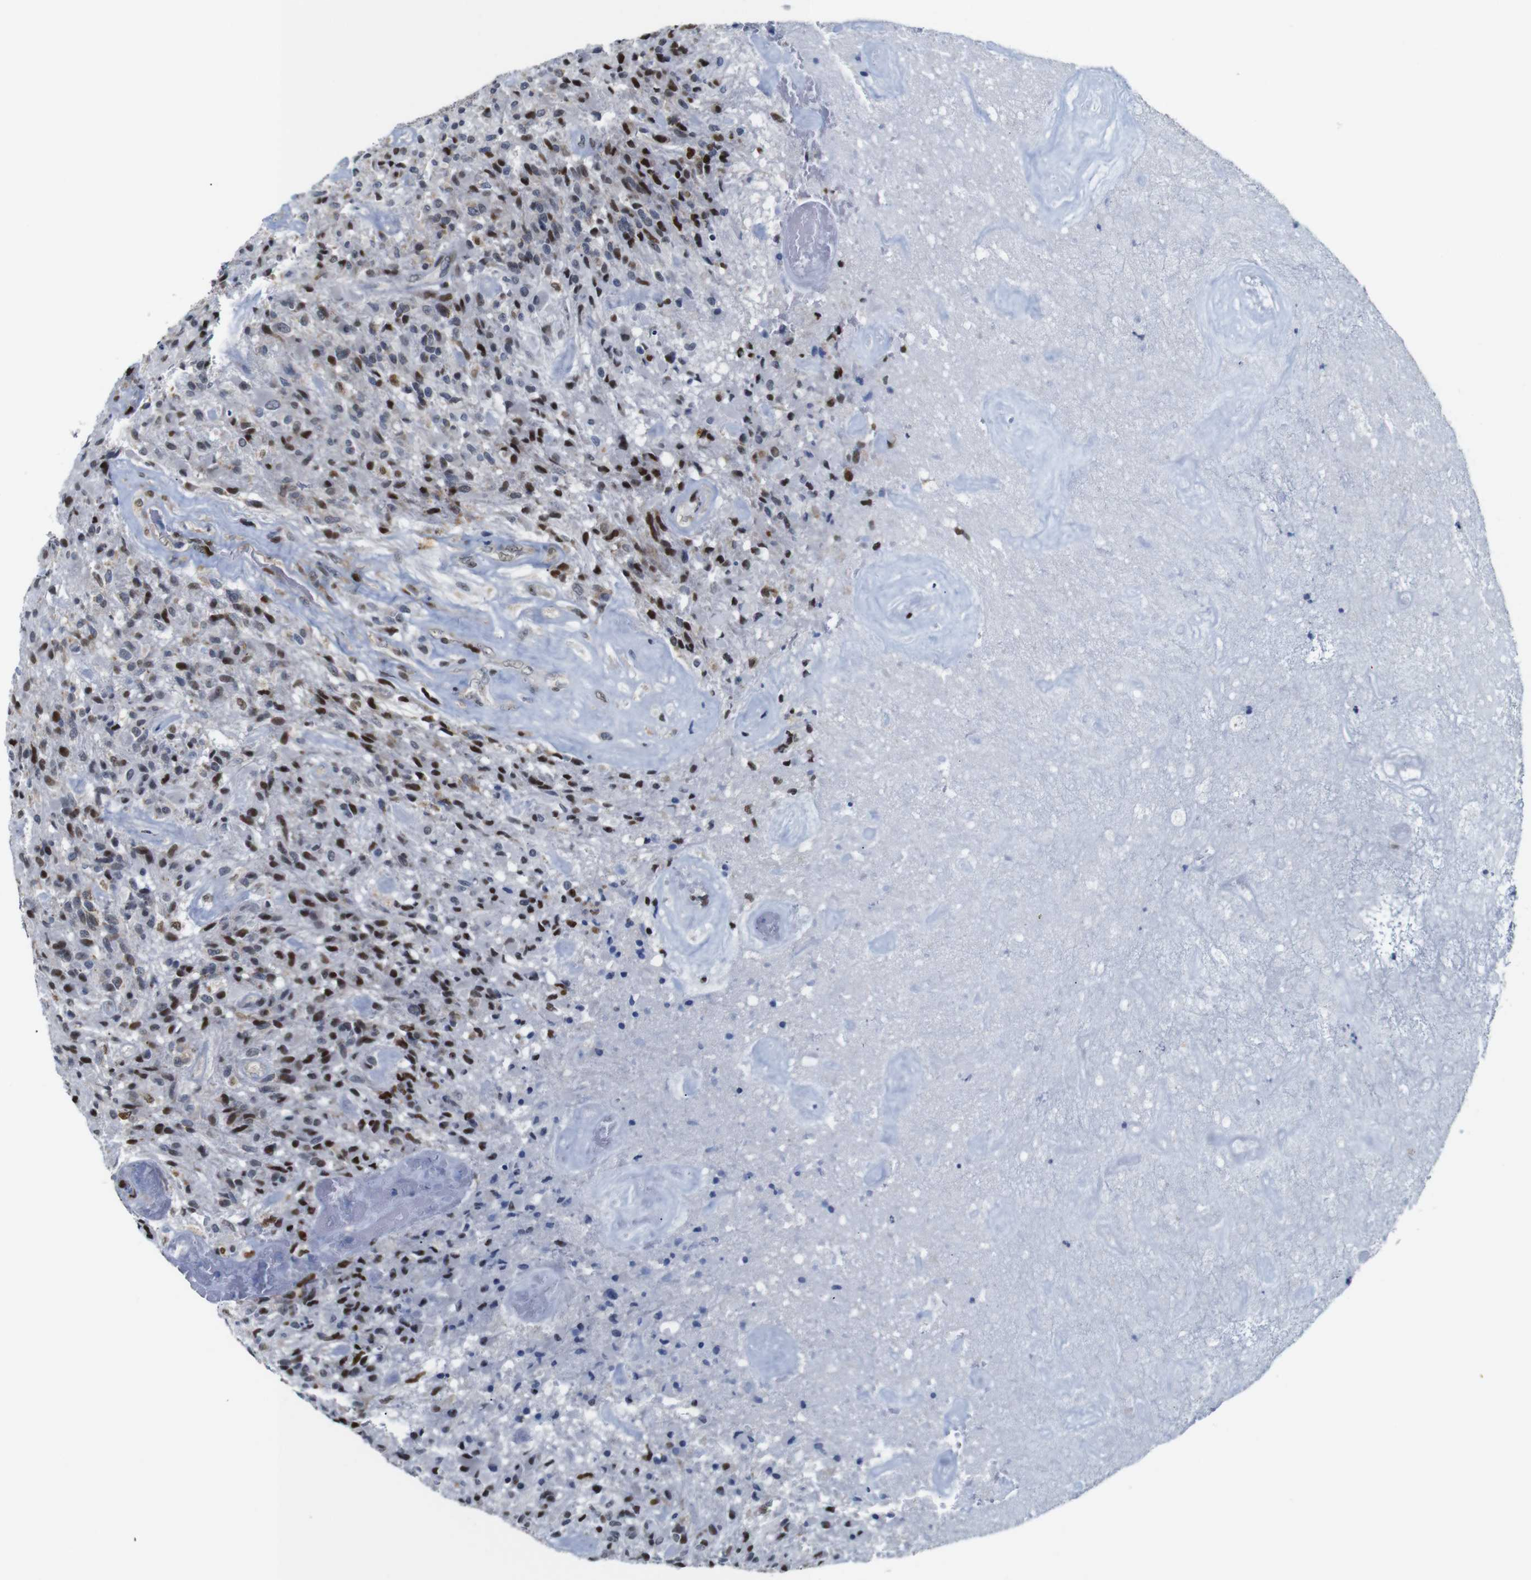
{"staining": {"intensity": "strong", "quantity": "25%-75%", "location": "nuclear"}, "tissue": "glioma", "cell_type": "Tumor cells", "image_type": "cancer", "snomed": [{"axis": "morphology", "description": "Glioma, malignant, High grade"}, {"axis": "topography", "description": "Brain"}], "caption": "A brown stain labels strong nuclear expression of a protein in human glioma tumor cells.", "gene": "GATA6", "patient": {"sex": "male", "age": 71}}